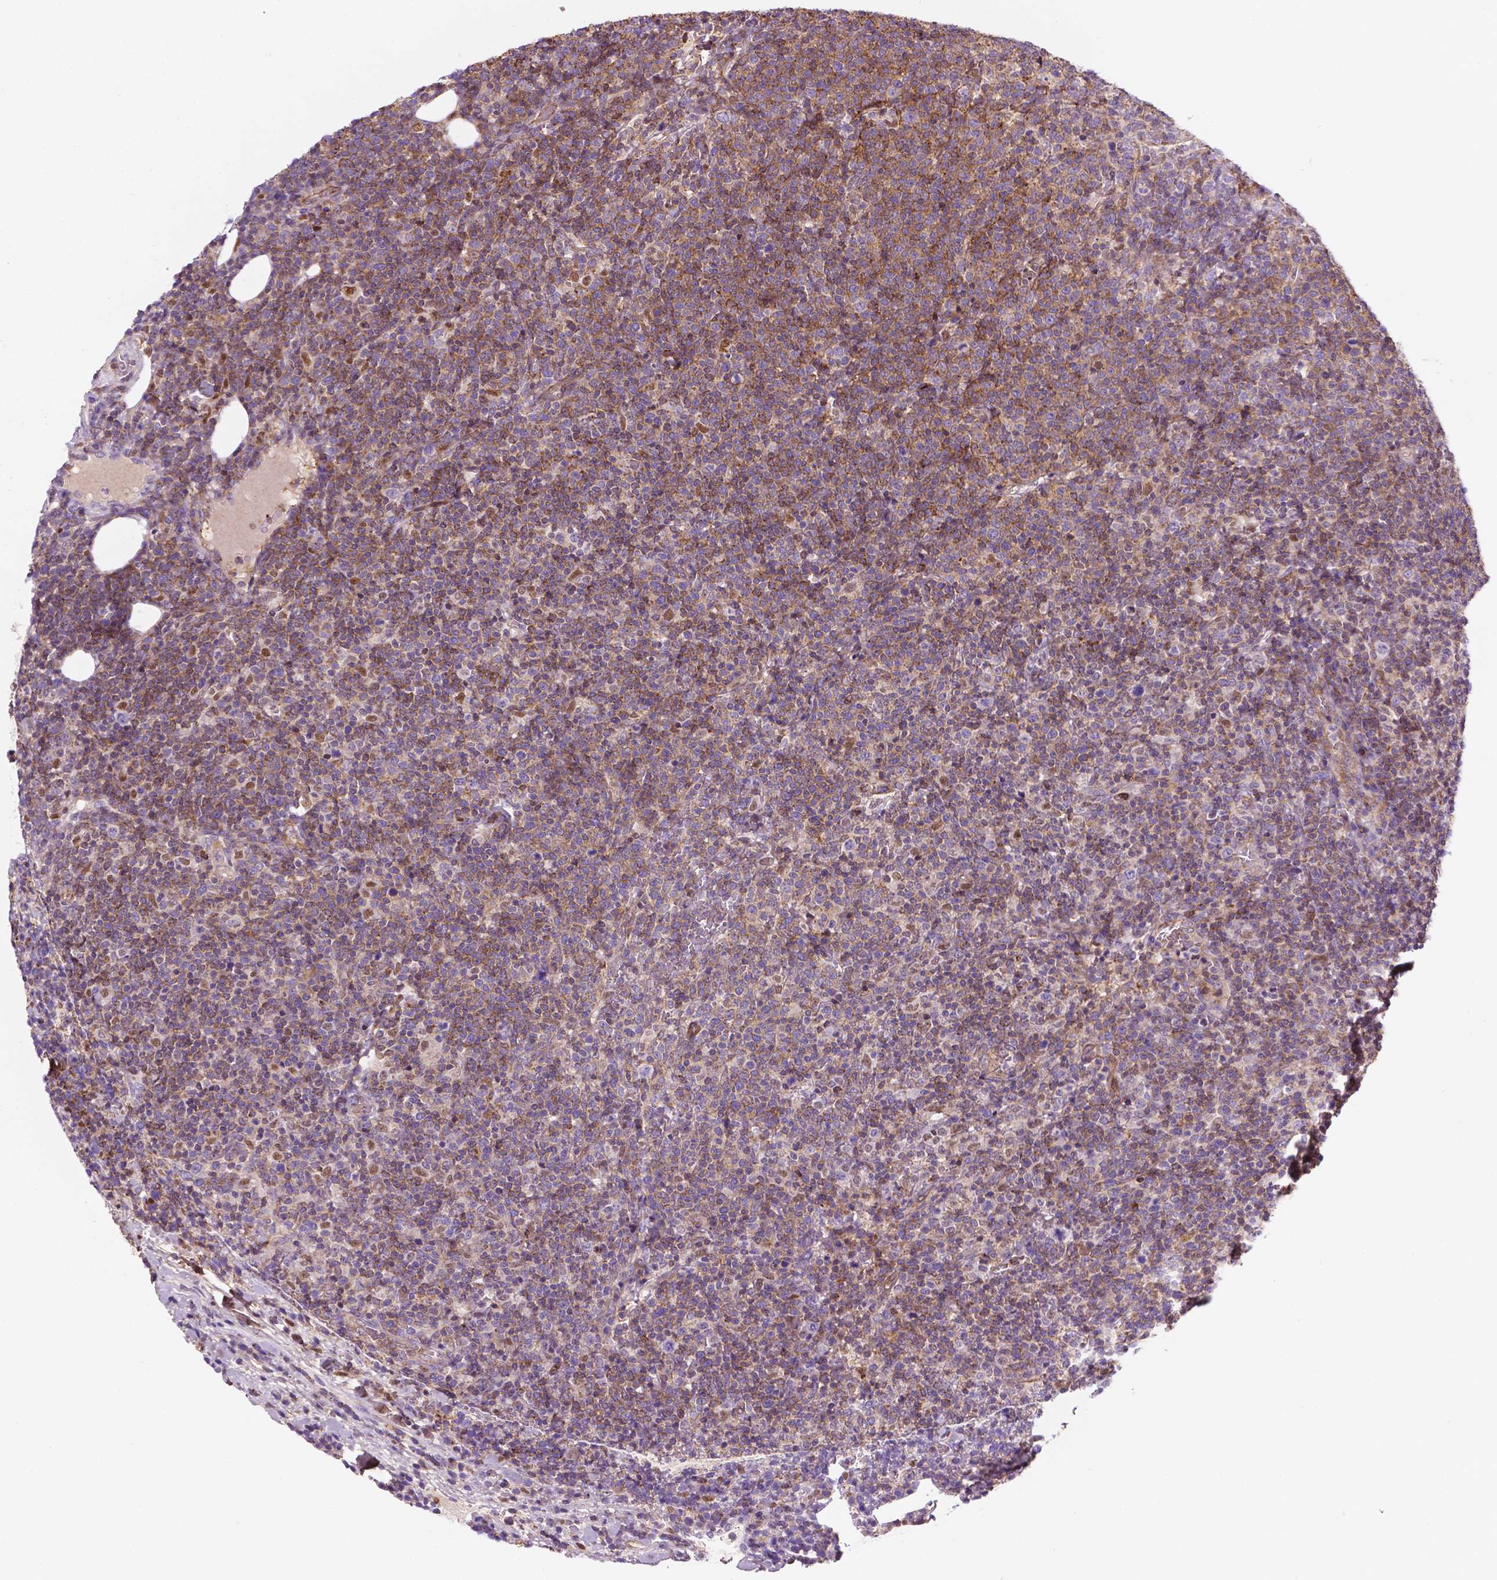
{"staining": {"intensity": "moderate", "quantity": "25%-75%", "location": "cytoplasmic/membranous,nuclear"}, "tissue": "lymphoma", "cell_type": "Tumor cells", "image_type": "cancer", "snomed": [{"axis": "morphology", "description": "Malignant lymphoma, non-Hodgkin's type, High grade"}, {"axis": "topography", "description": "Lymph node"}], "caption": "Immunohistochemical staining of human lymphoma displays medium levels of moderate cytoplasmic/membranous and nuclear protein expression in about 25%-75% of tumor cells.", "gene": "DCN", "patient": {"sex": "male", "age": 61}}